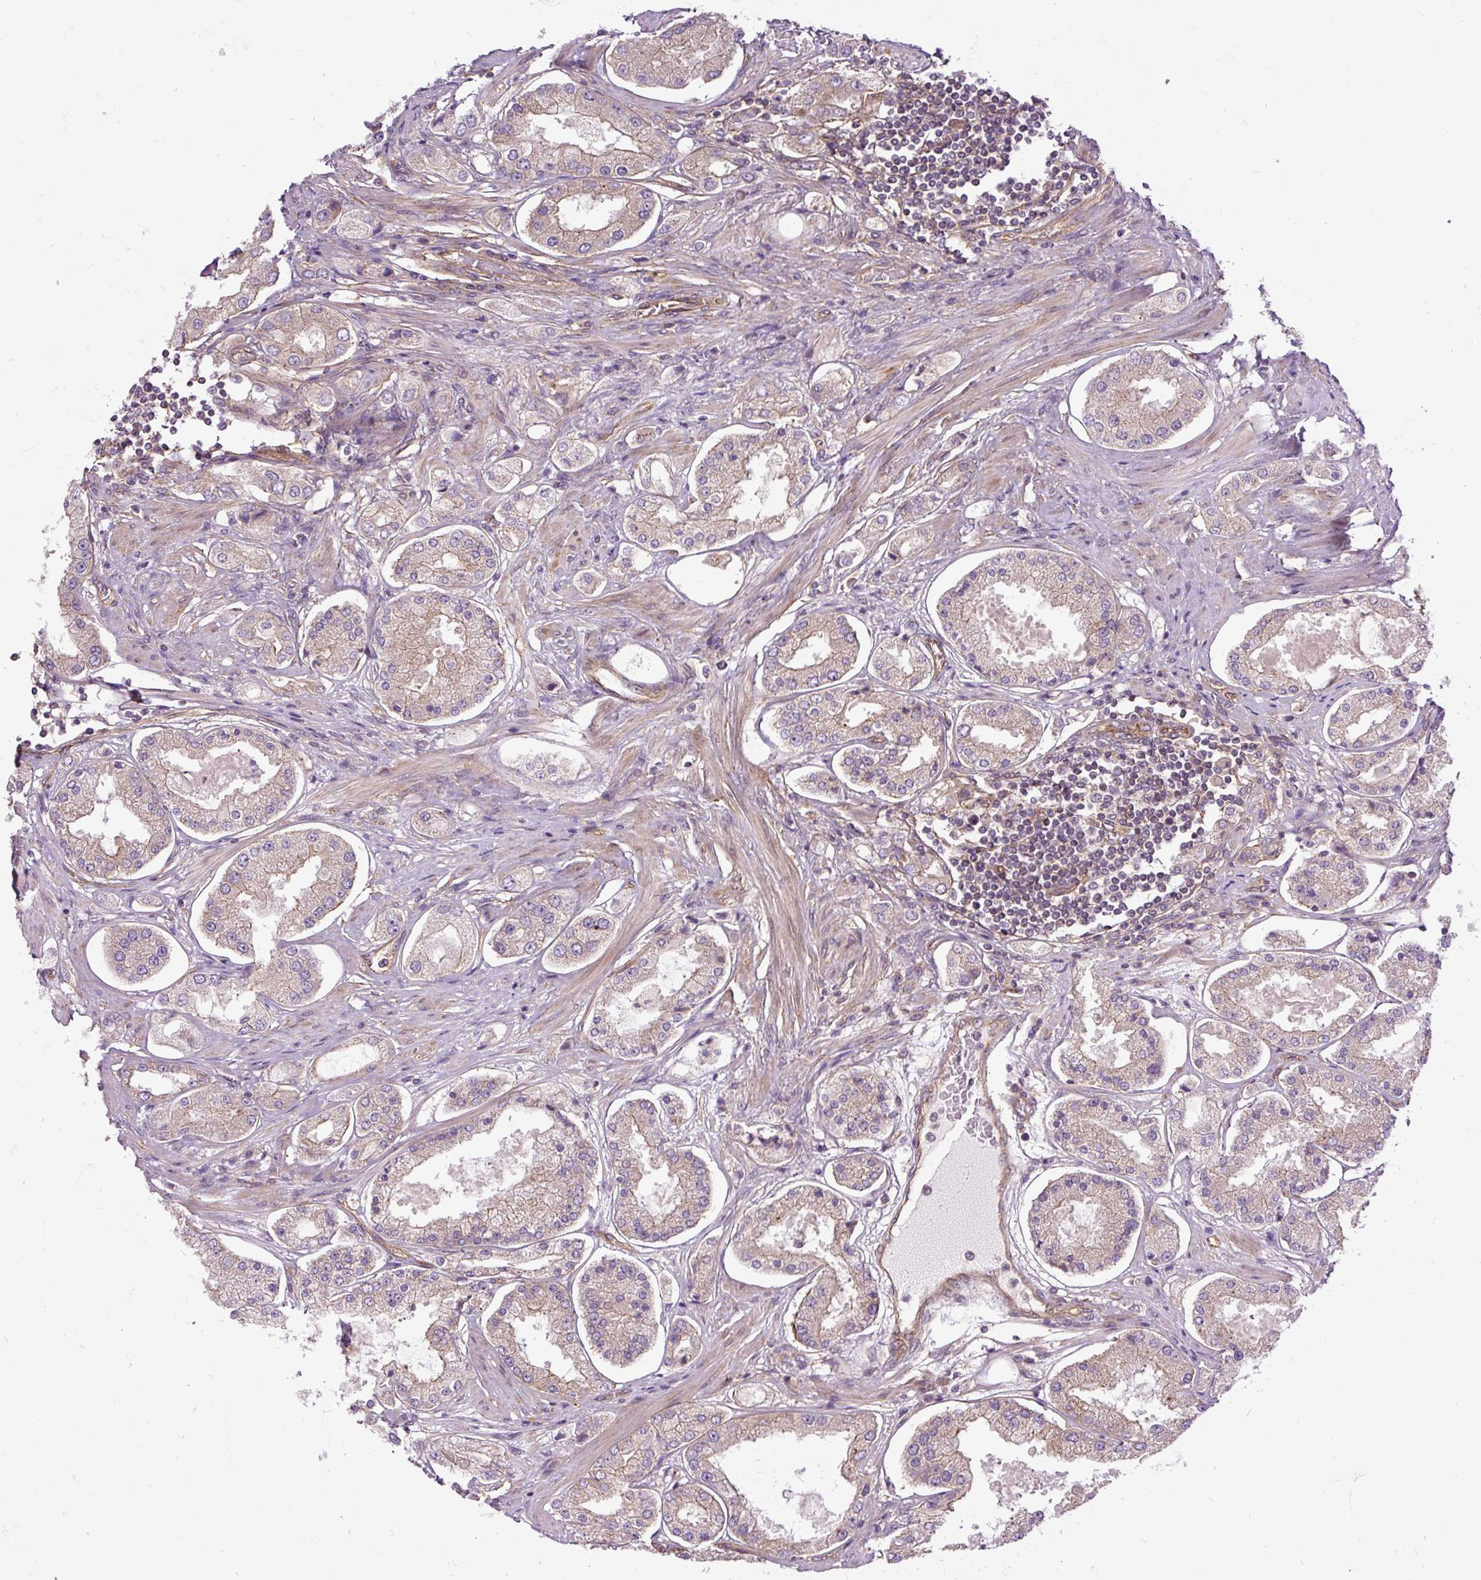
{"staining": {"intensity": "weak", "quantity": "<25%", "location": "cytoplasmic/membranous"}, "tissue": "prostate cancer", "cell_type": "Tumor cells", "image_type": "cancer", "snomed": [{"axis": "morphology", "description": "Adenocarcinoma, High grade"}, {"axis": "topography", "description": "Prostate"}], "caption": "The immunohistochemistry histopathology image has no significant positivity in tumor cells of adenocarcinoma (high-grade) (prostate) tissue.", "gene": "CCDC93", "patient": {"sex": "male", "age": 69}}